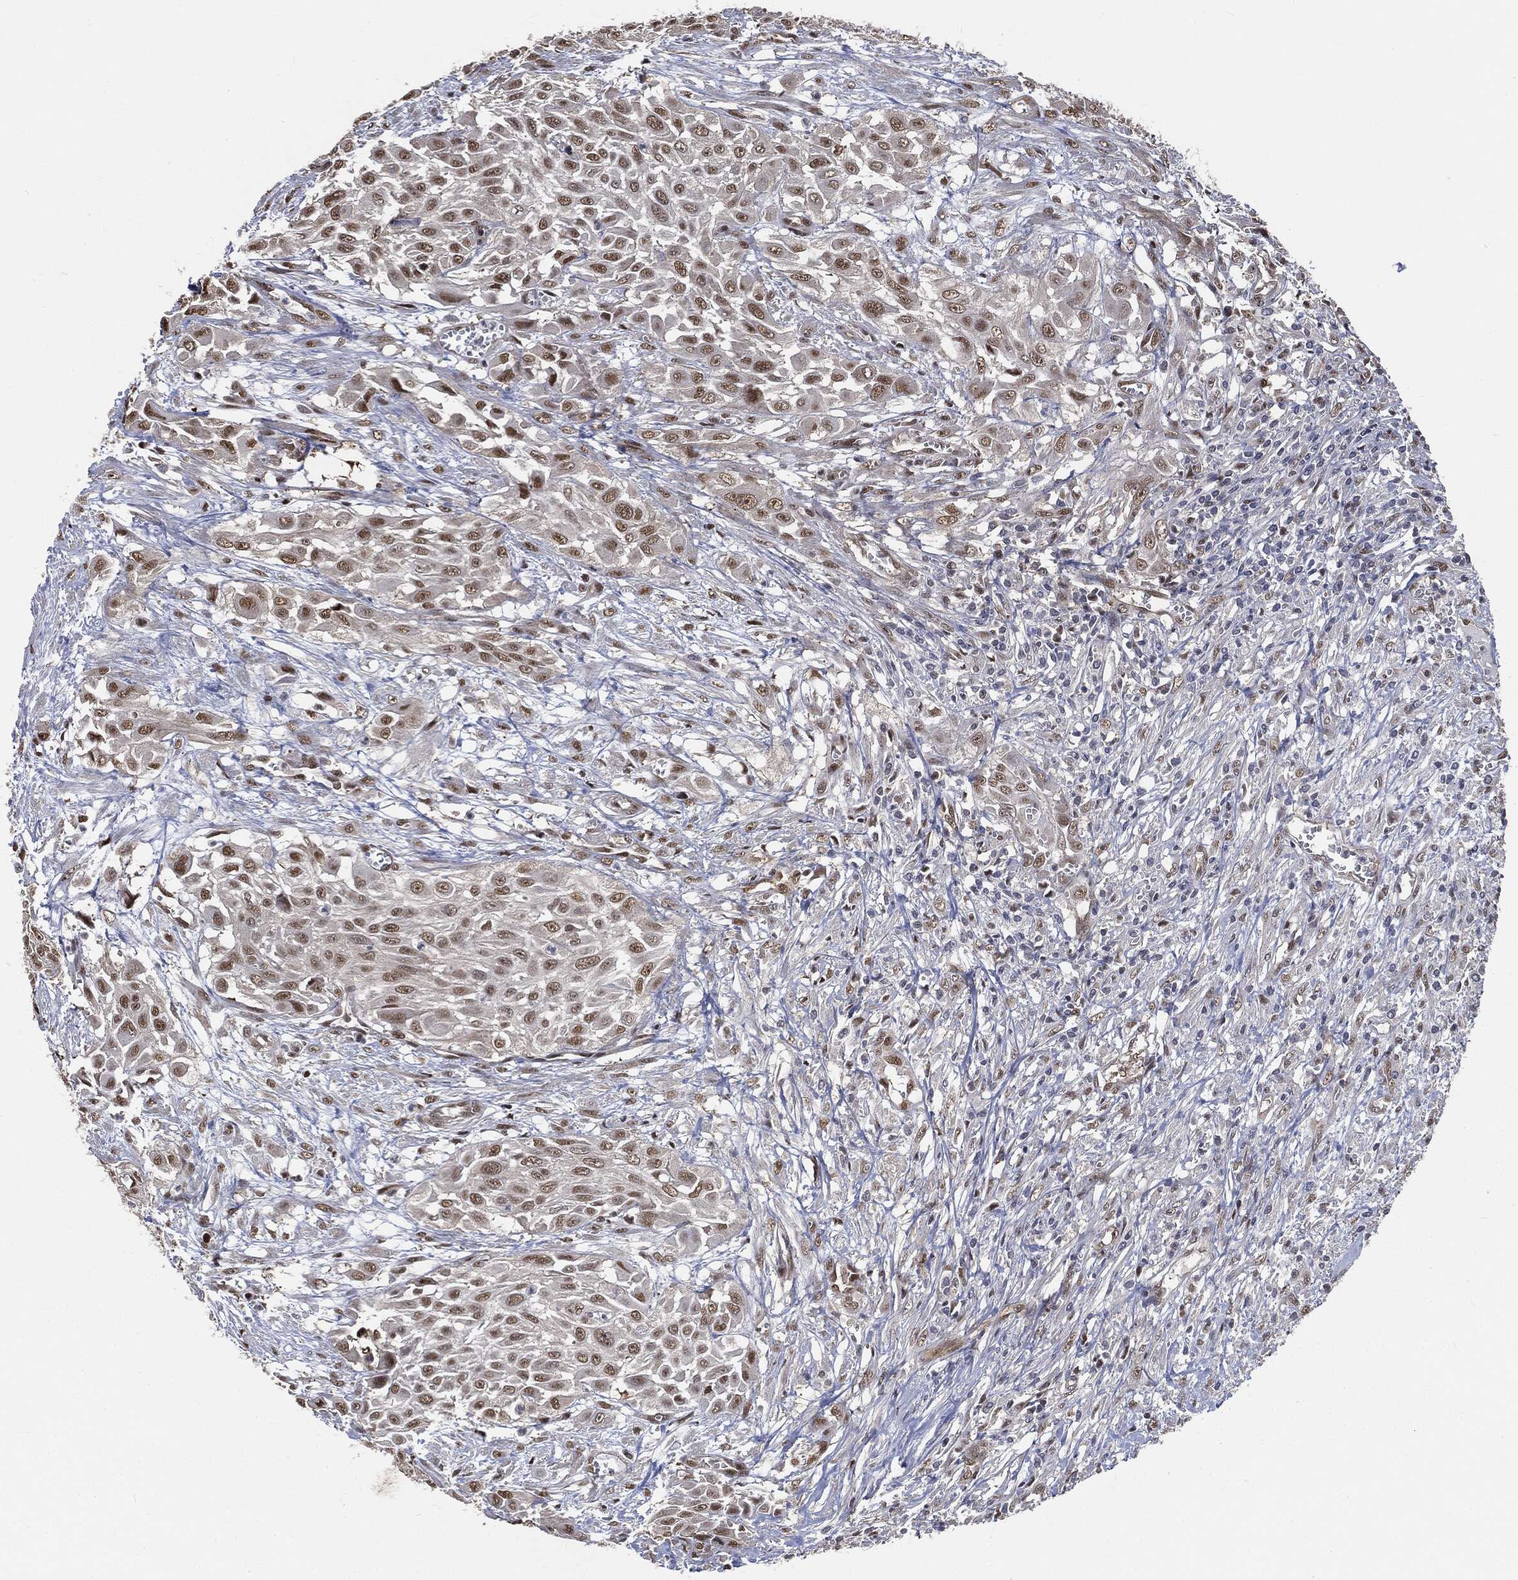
{"staining": {"intensity": "moderate", "quantity": "25%-75%", "location": "nuclear"}, "tissue": "urothelial cancer", "cell_type": "Tumor cells", "image_type": "cancer", "snomed": [{"axis": "morphology", "description": "Urothelial carcinoma, High grade"}, {"axis": "topography", "description": "Urinary bladder"}], "caption": "IHC micrograph of urothelial cancer stained for a protein (brown), which displays medium levels of moderate nuclear positivity in about 25%-75% of tumor cells.", "gene": "SHLD2", "patient": {"sex": "male", "age": 57}}